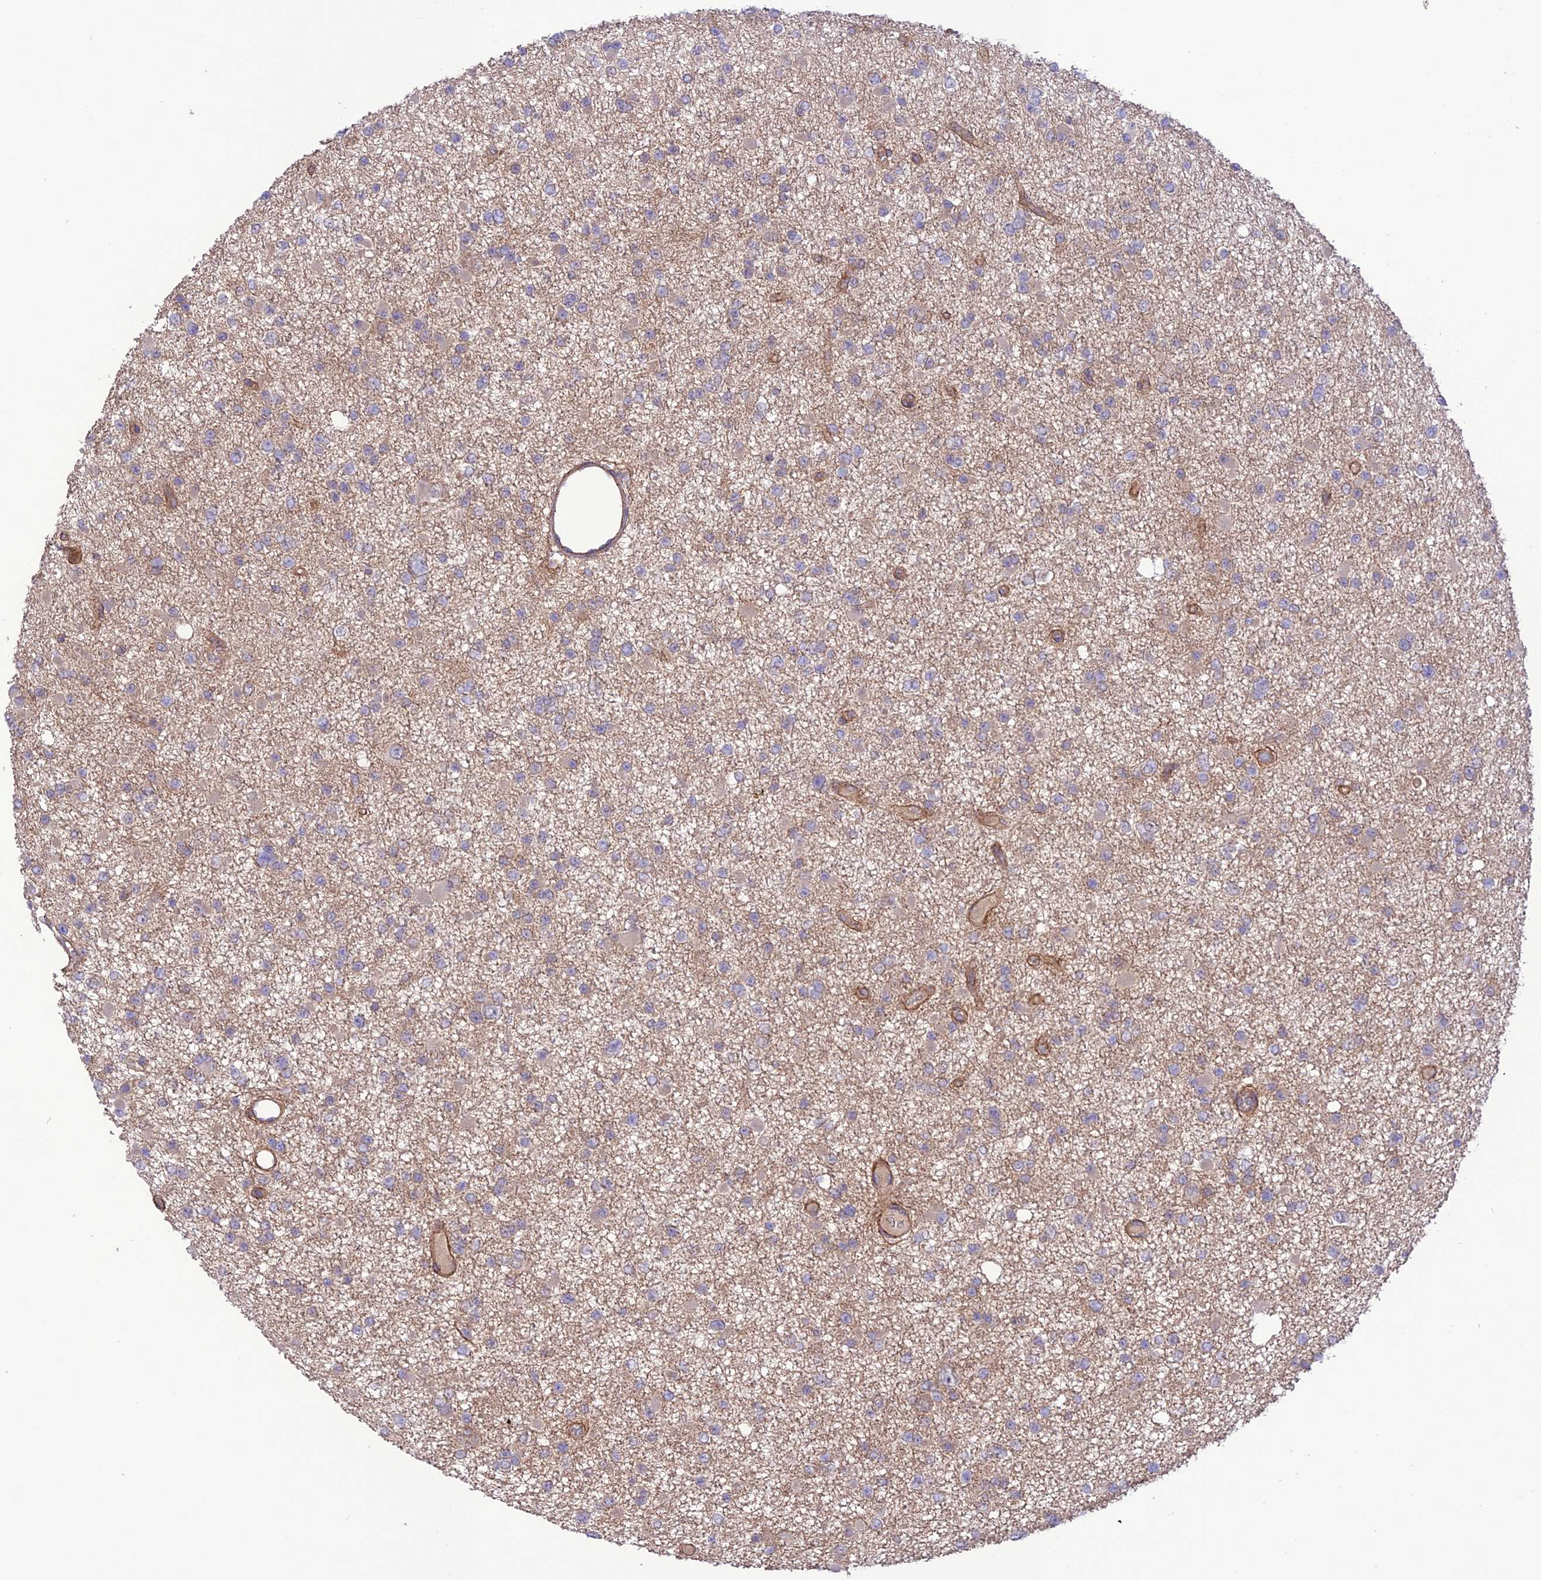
{"staining": {"intensity": "weak", "quantity": "25%-75%", "location": "cytoplasmic/membranous"}, "tissue": "glioma", "cell_type": "Tumor cells", "image_type": "cancer", "snomed": [{"axis": "morphology", "description": "Glioma, malignant, Low grade"}, {"axis": "topography", "description": "Brain"}], "caption": "Weak cytoplasmic/membranous staining is present in approximately 25%-75% of tumor cells in glioma.", "gene": "FCHSD1", "patient": {"sex": "female", "age": 22}}